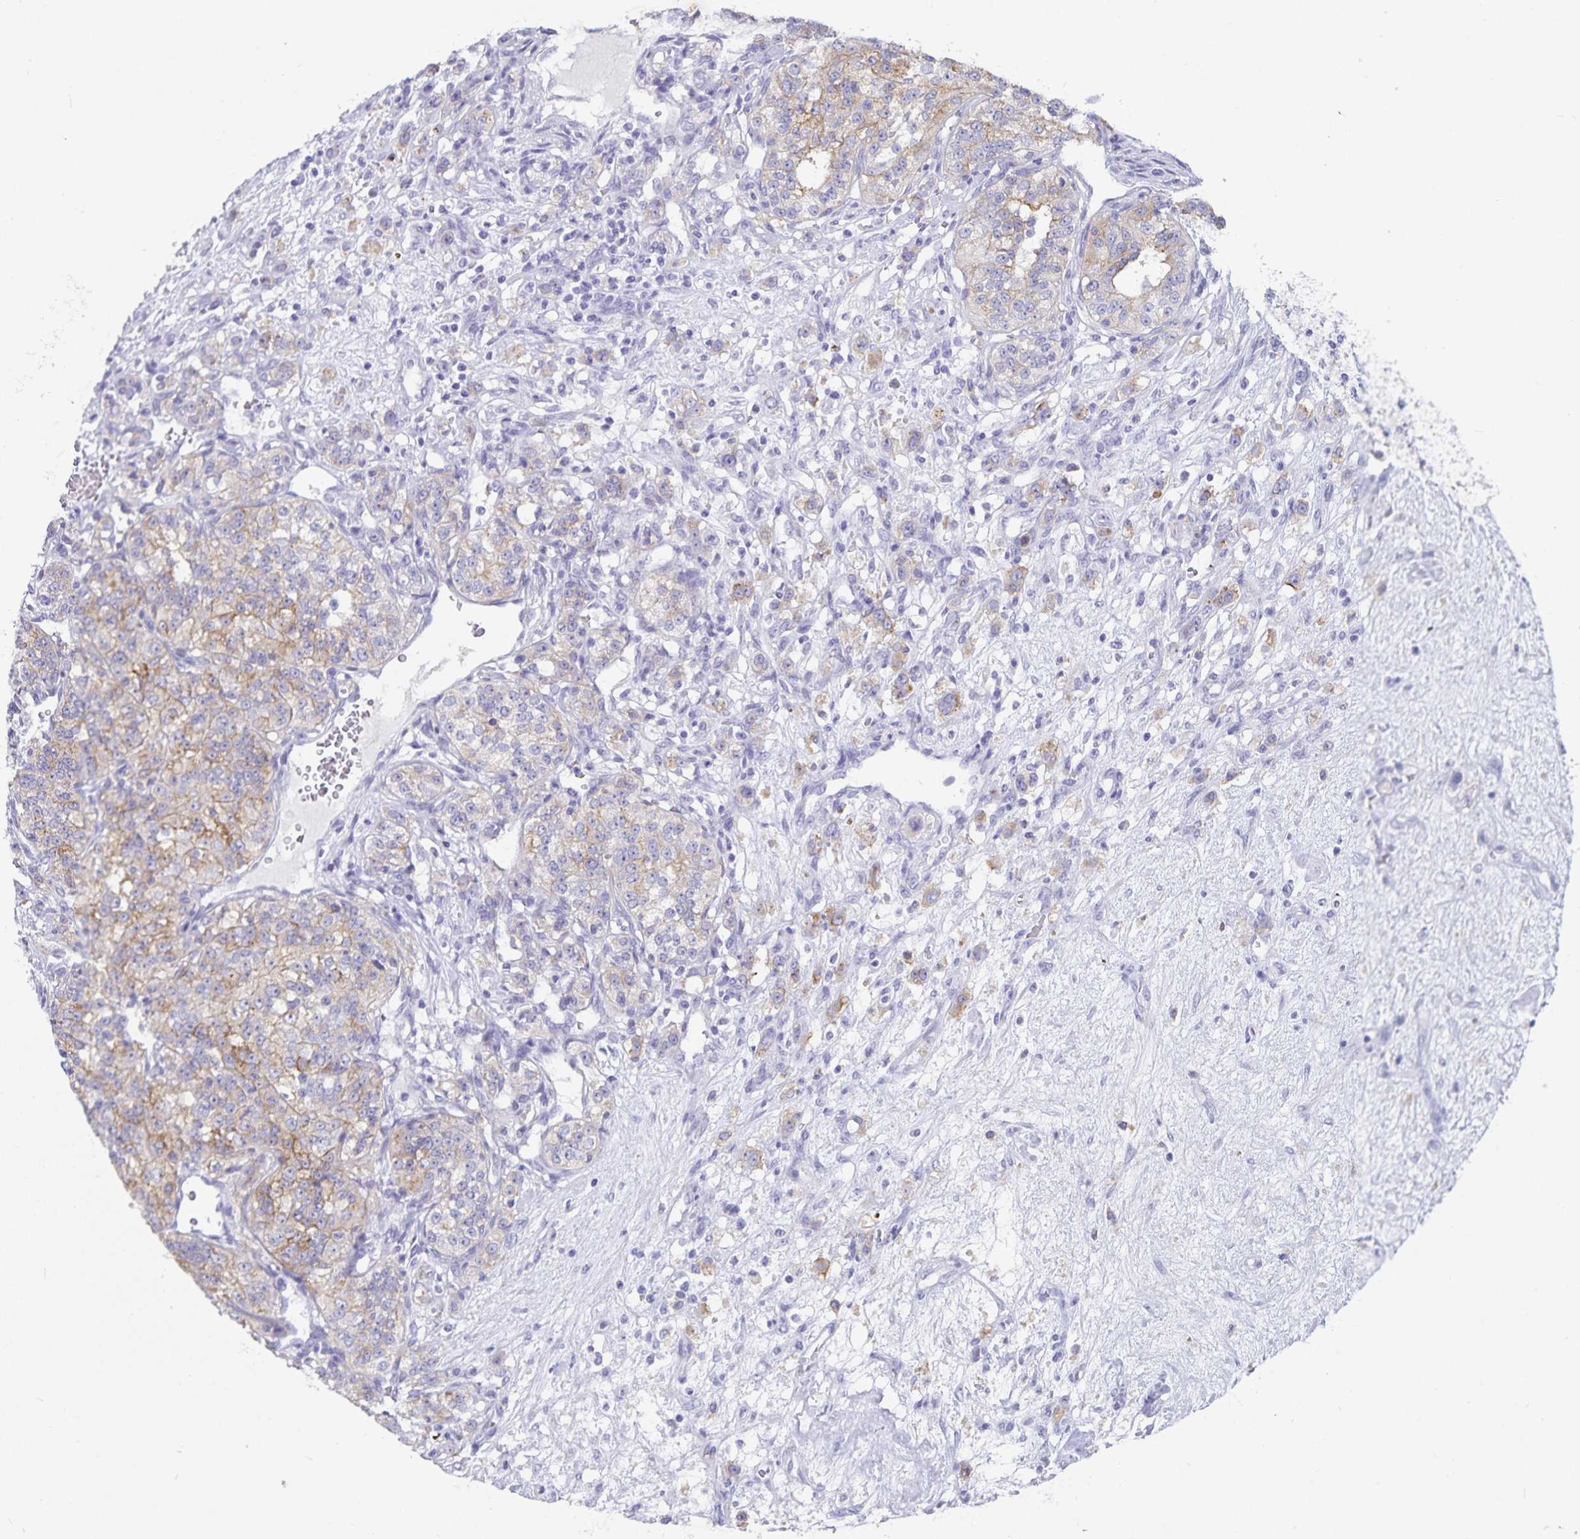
{"staining": {"intensity": "weak", "quantity": "25%-75%", "location": "cytoplasmic/membranous"}, "tissue": "renal cancer", "cell_type": "Tumor cells", "image_type": "cancer", "snomed": [{"axis": "morphology", "description": "Adenocarcinoma, NOS"}, {"axis": "topography", "description": "Kidney"}], "caption": "The histopathology image displays a brown stain indicating the presence of a protein in the cytoplasmic/membranous of tumor cells in renal cancer (adenocarcinoma).", "gene": "PLAC1", "patient": {"sex": "female", "age": 63}}